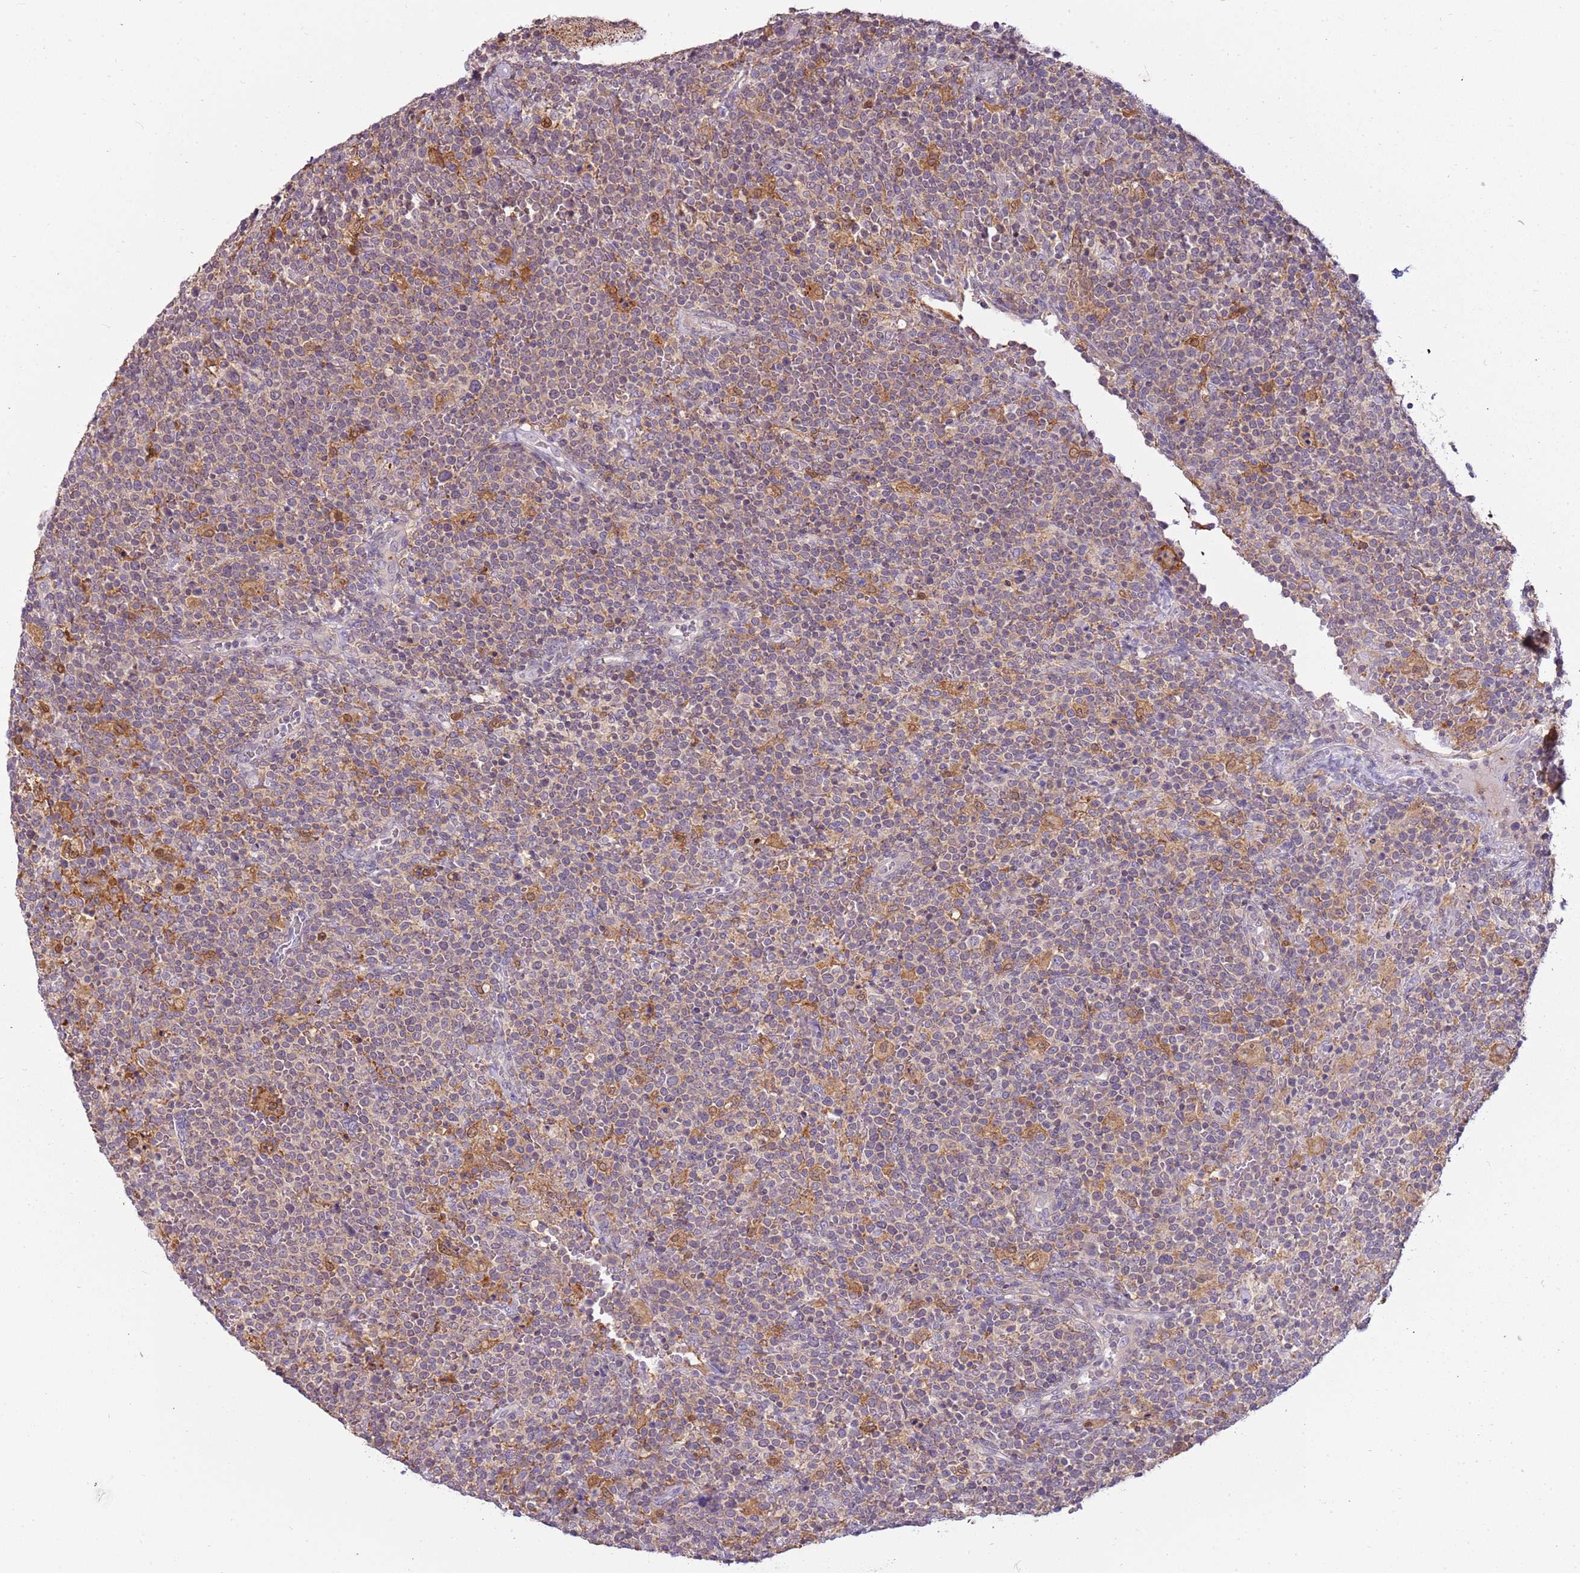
{"staining": {"intensity": "weak", "quantity": "<25%", "location": "cytoplasmic/membranous"}, "tissue": "lymphoma", "cell_type": "Tumor cells", "image_type": "cancer", "snomed": [{"axis": "morphology", "description": "Malignant lymphoma, non-Hodgkin's type, High grade"}, {"axis": "topography", "description": "Lymph node"}], "caption": "Immunohistochemistry (IHC) of human malignant lymphoma, non-Hodgkin's type (high-grade) reveals no expression in tumor cells. (IHC, brightfield microscopy, high magnification).", "gene": "CAPN7", "patient": {"sex": "male", "age": 61}}